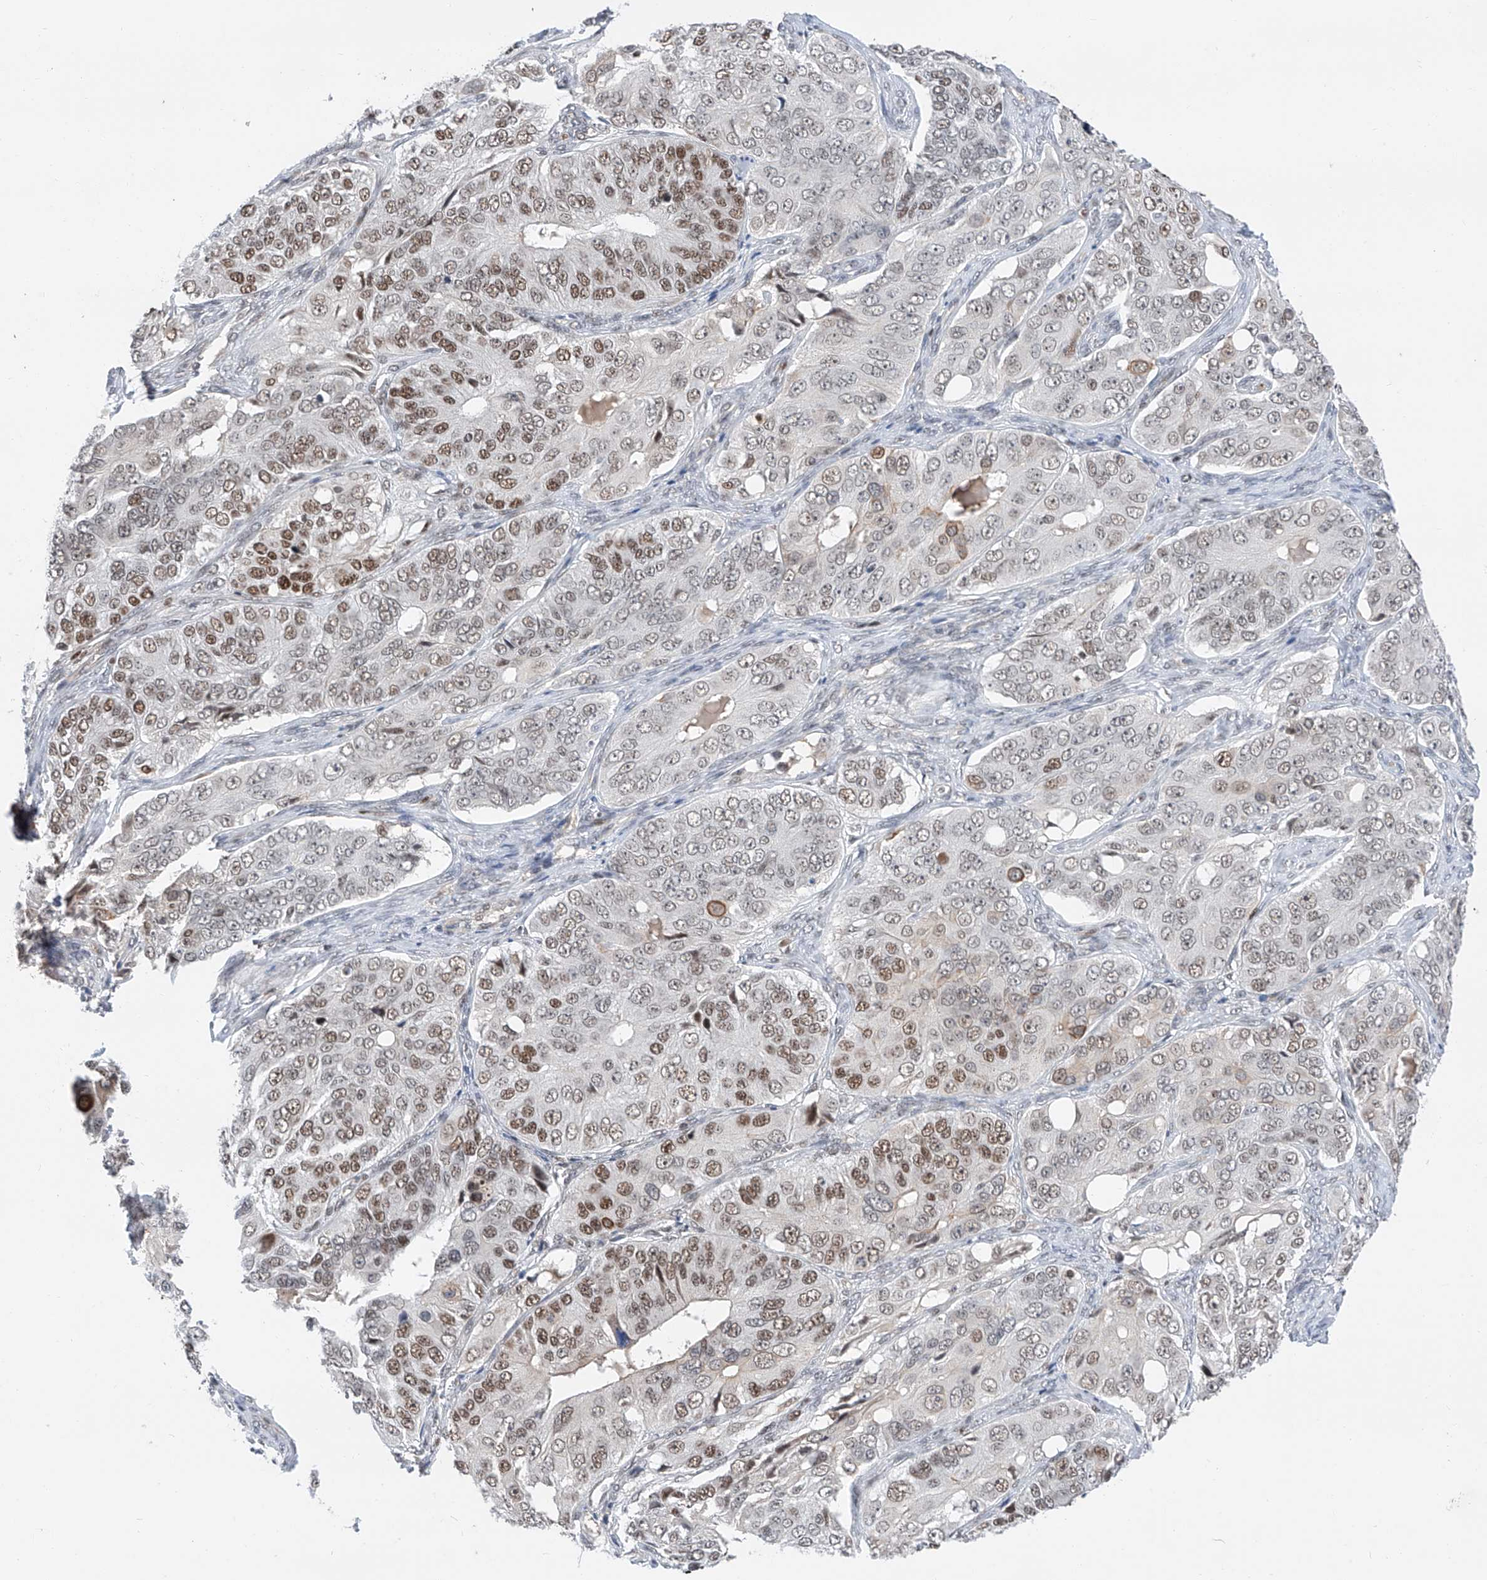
{"staining": {"intensity": "moderate", "quantity": "25%-75%", "location": "nuclear"}, "tissue": "ovarian cancer", "cell_type": "Tumor cells", "image_type": "cancer", "snomed": [{"axis": "morphology", "description": "Carcinoma, endometroid"}, {"axis": "topography", "description": "Ovary"}], "caption": "DAB (3,3'-diaminobenzidine) immunohistochemical staining of human endometroid carcinoma (ovarian) reveals moderate nuclear protein staining in approximately 25%-75% of tumor cells. The protein of interest is shown in brown color, while the nuclei are stained blue.", "gene": "SNRNP200", "patient": {"sex": "female", "age": 51}}